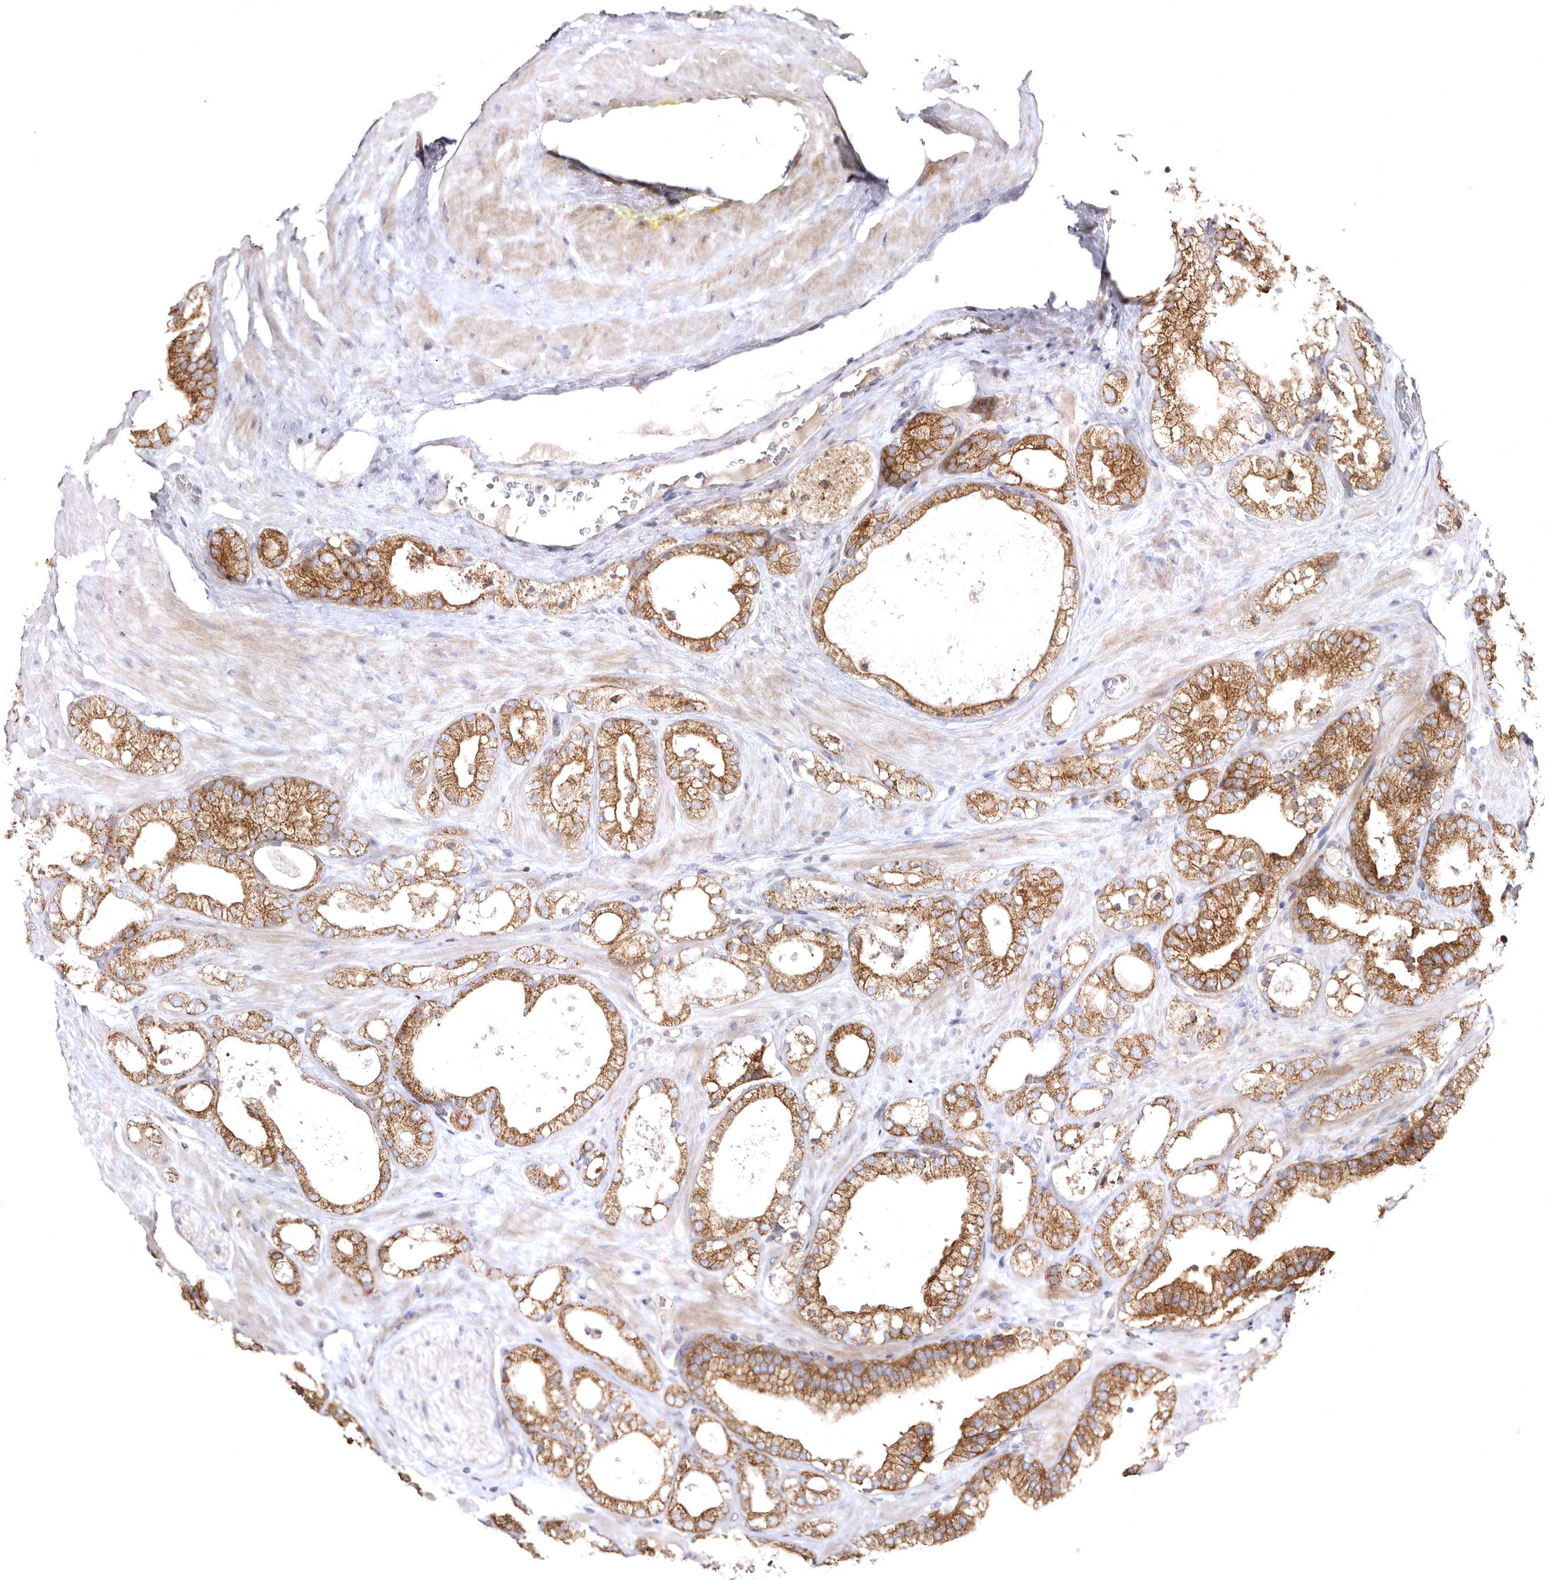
{"staining": {"intensity": "moderate", "quantity": ">75%", "location": "cytoplasmic/membranous"}, "tissue": "prostate cancer", "cell_type": "Tumor cells", "image_type": "cancer", "snomed": [{"axis": "morphology", "description": "Adenocarcinoma, High grade"}, {"axis": "topography", "description": "Prostate"}], "caption": "About >75% of tumor cells in adenocarcinoma (high-grade) (prostate) display moderate cytoplasmic/membranous protein staining as visualized by brown immunohistochemical staining.", "gene": "BAIAP2L1", "patient": {"sex": "male", "age": 58}}